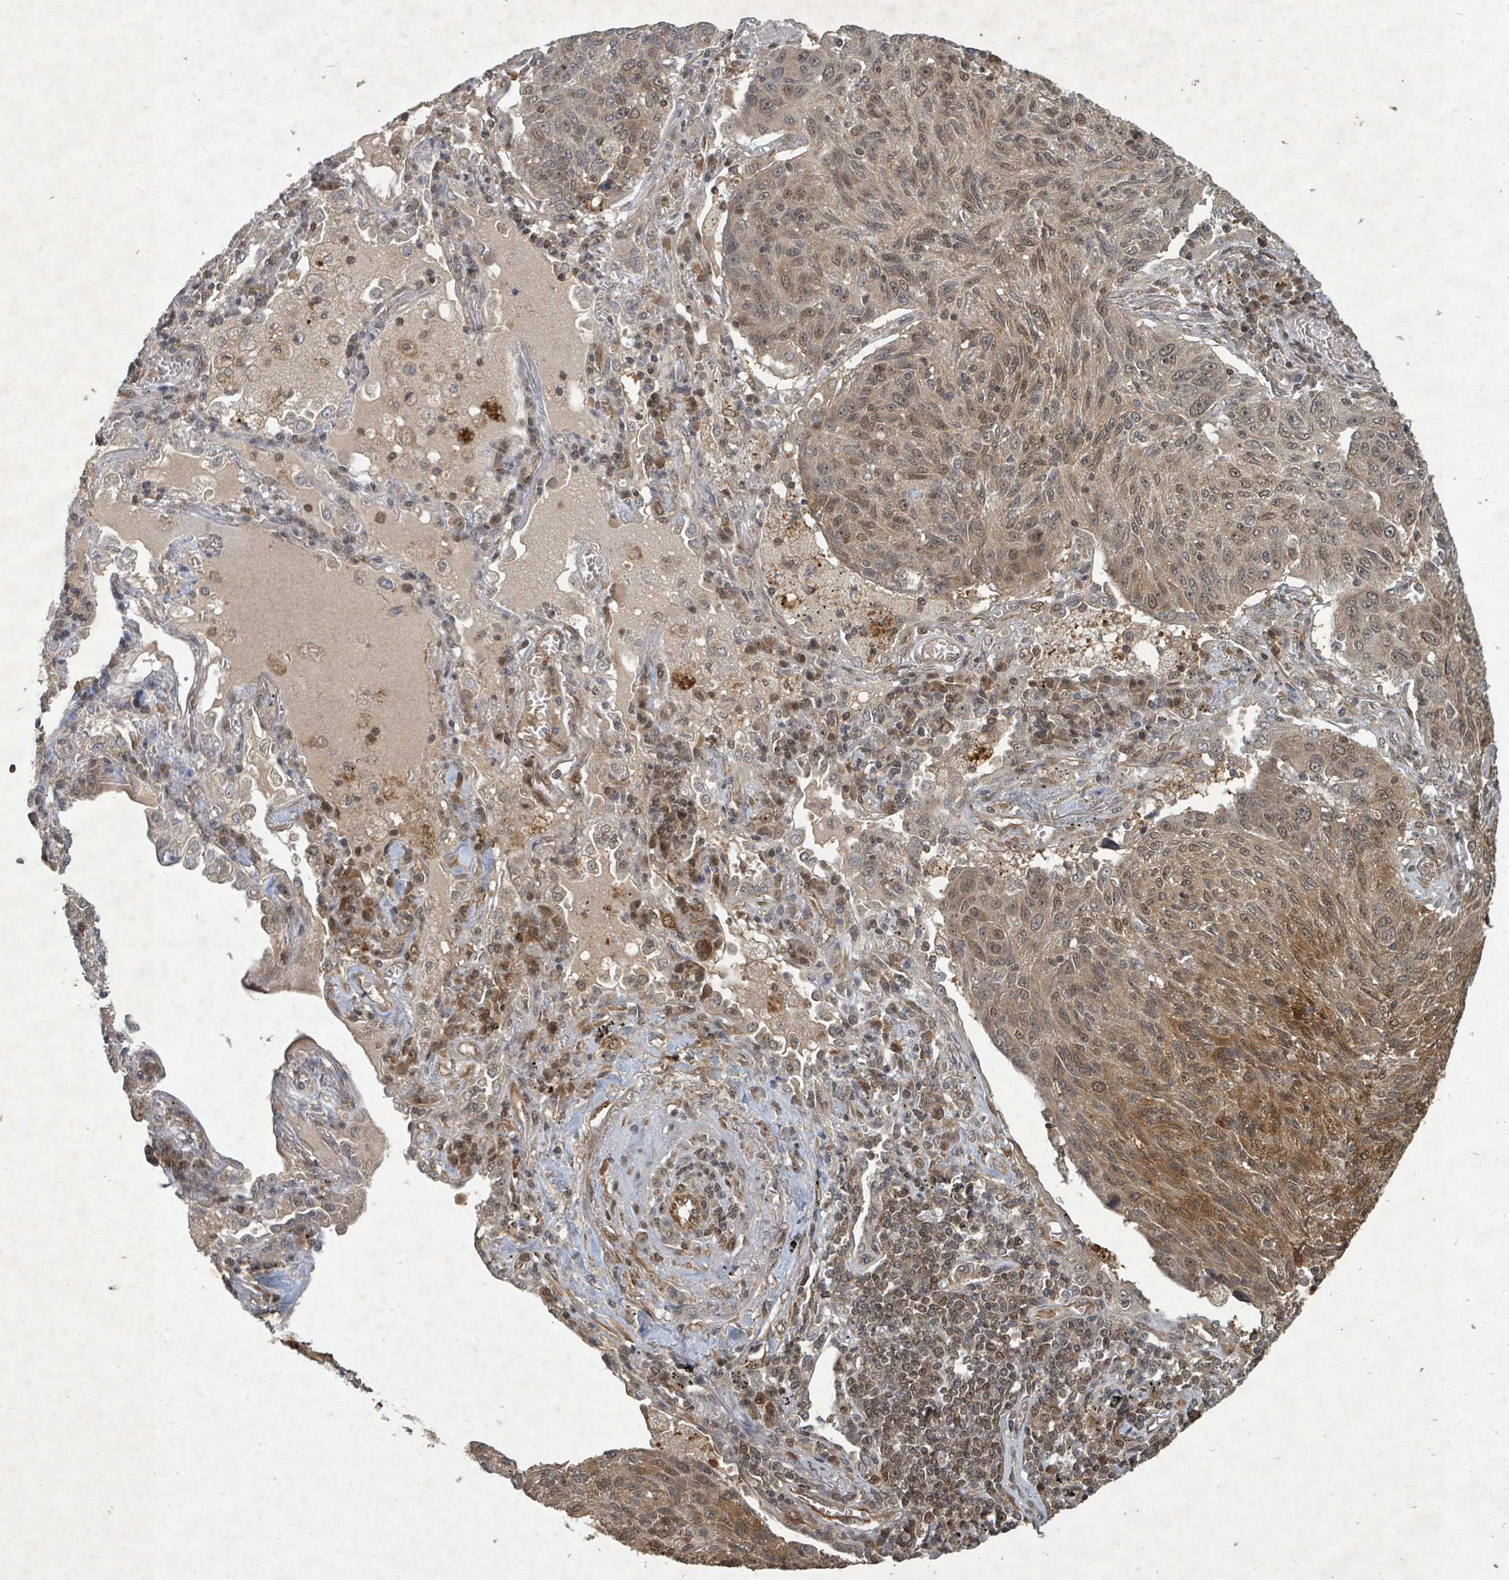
{"staining": {"intensity": "moderate", "quantity": ">75%", "location": "cytoplasmic/membranous,nuclear"}, "tissue": "lung cancer", "cell_type": "Tumor cells", "image_type": "cancer", "snomed": [{"axis": "morphology", "description": "Squamous cell carcinoma, NOS"}, {"axis": "topography", "description": "Lung"}], "caption": "Tumor cells exhibit medium levels of moderate cytoplasmic/membranous and nuclear staining in approximately >75% of cells in squamous cell carcinoma (lung).", "gene": "KDM4E", "patient": {"sex": "female", "age": 66}}